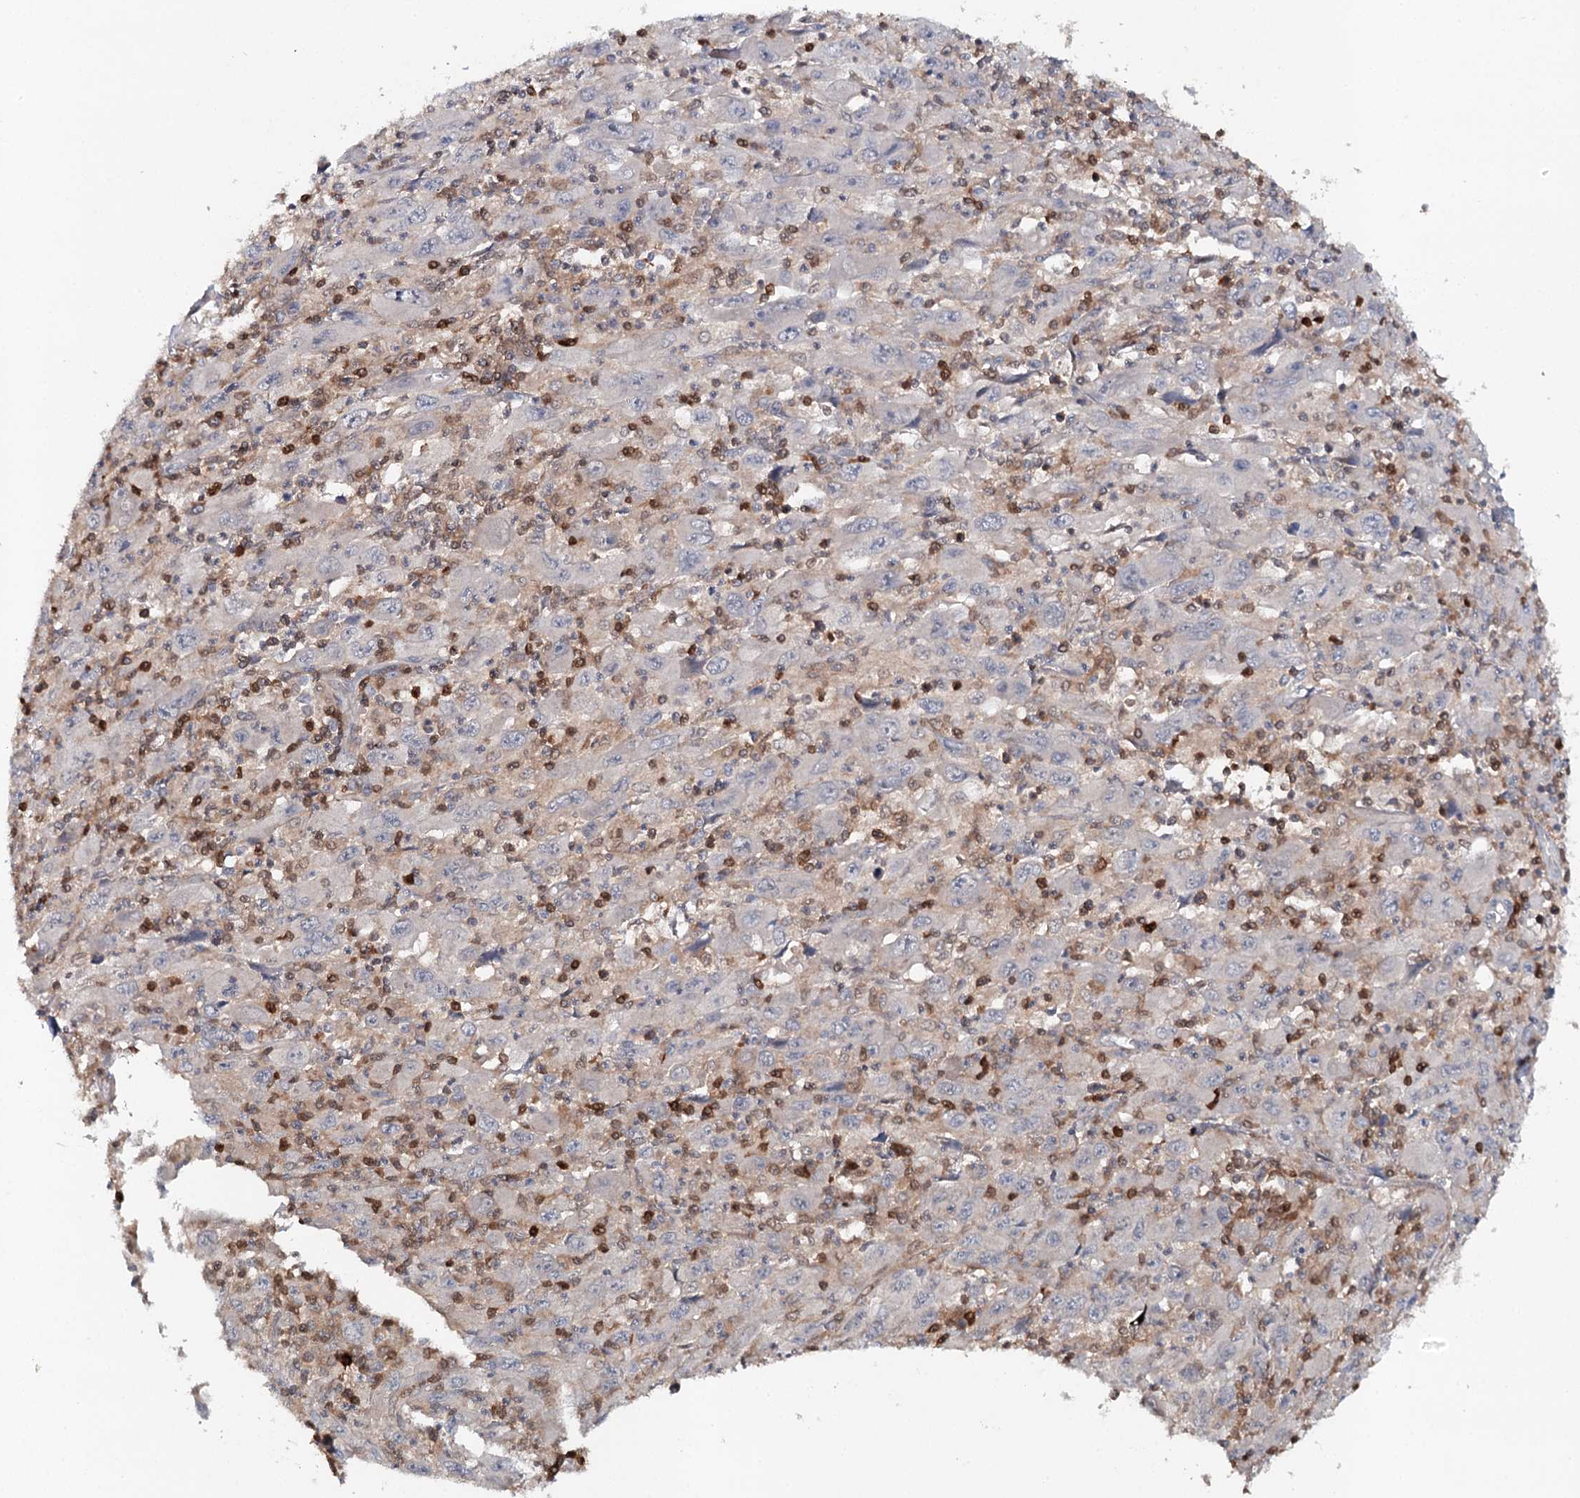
{"staining": {"intensity": "negative", "quantity": "none", "location": "none"}, "tissue": "melanoma", "cell_type": "Tumor cells", "image_type": "cancer", "snomed": [{"axis": "morphology", "description": "Malignant melanoma, Metastatic site"}, {"axis": "topography", "description": "Skin"}], "caption": "High power microscopy histopathology image of an immunohistochemistry (IHC) histopathology image of melanoma, revealing no significant positivity in tumor cells.", "gene": "SLC41A2", "patient": {"sex": "female", "age": 56}}